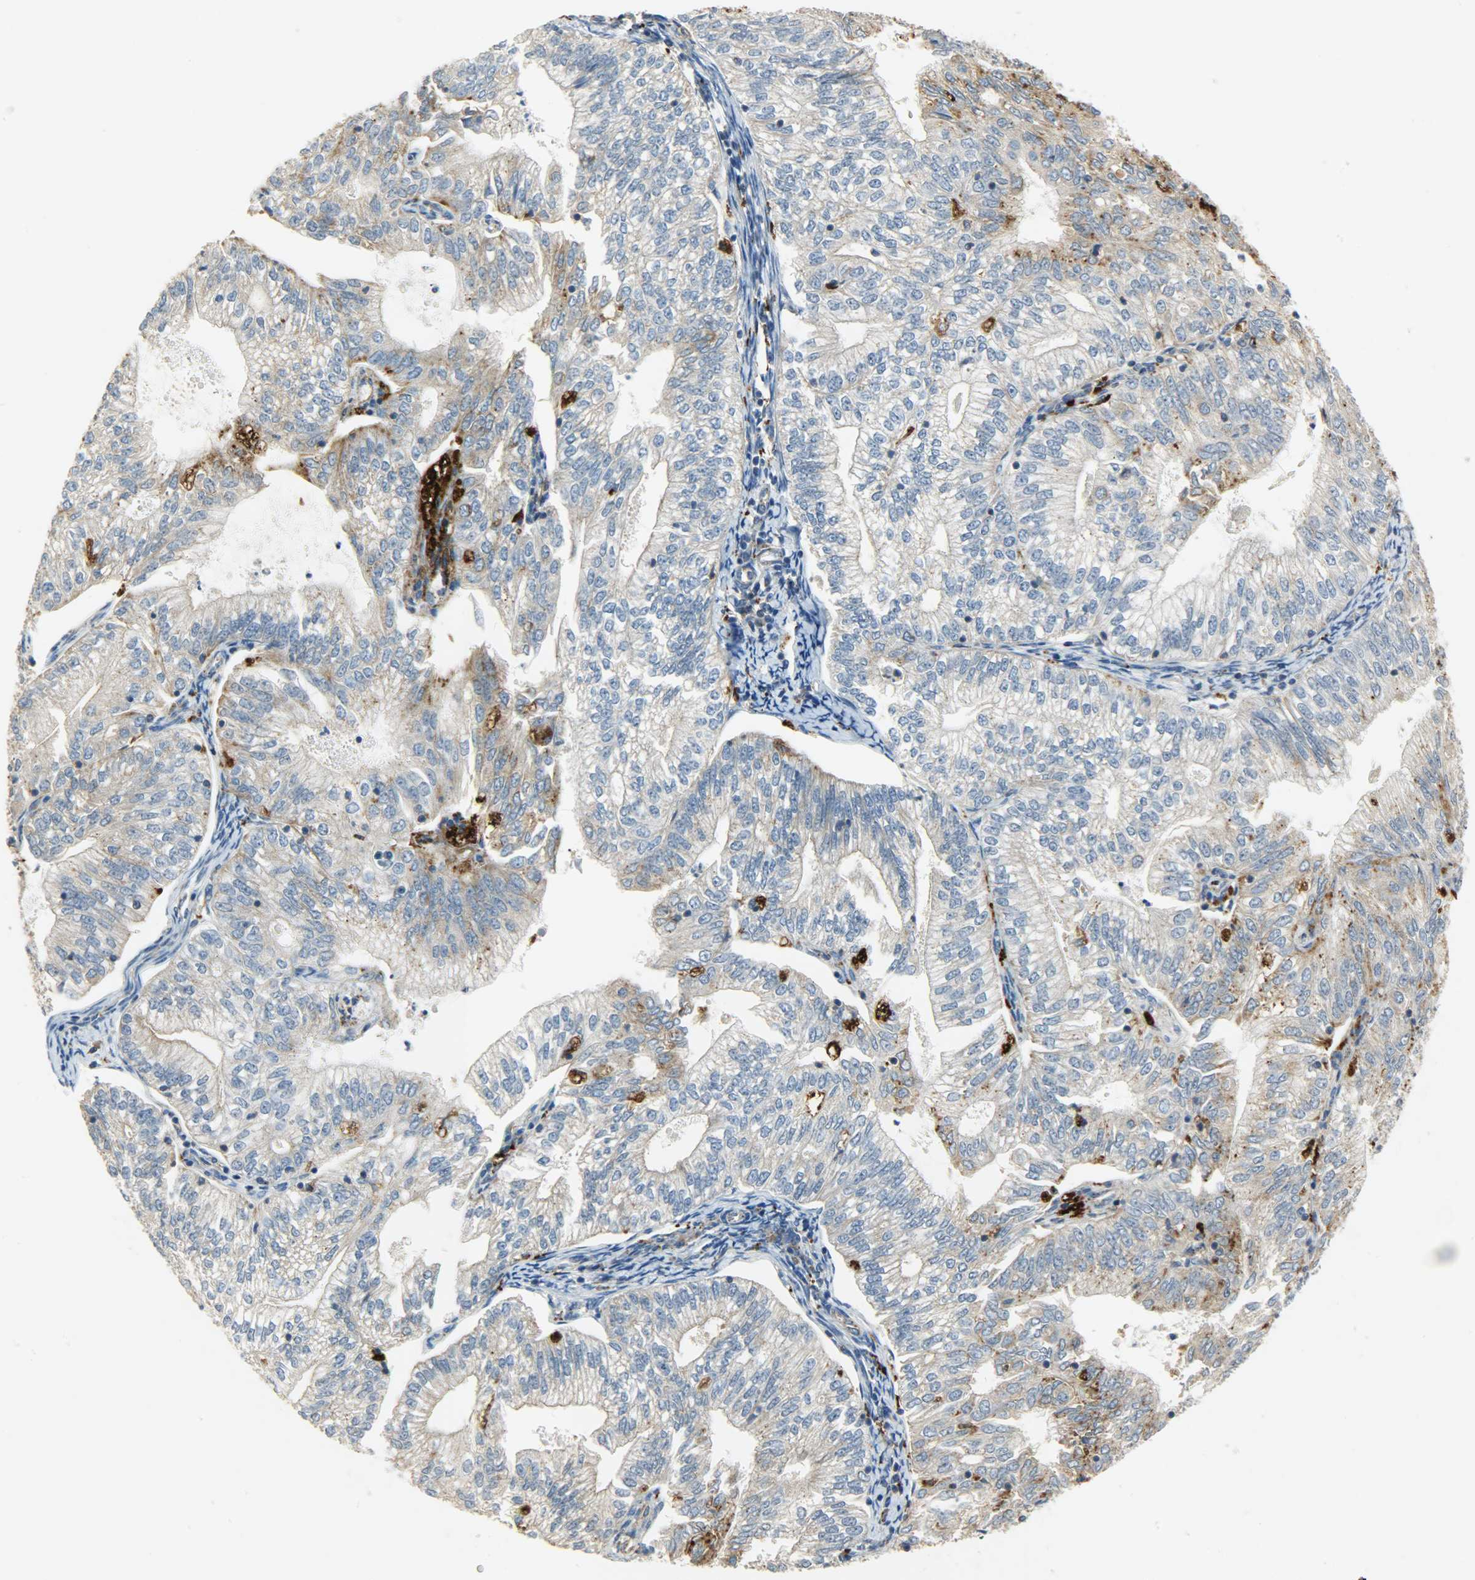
{"staining": {"intensity": "weak", "quantity": "25%-75%", "location": "cytoplasmic/membranous"}, "tissue": "endometrial cancer", "cell_type": "Tumor cells", "image_type": "cancer", "snomed": [{"axis": "morphology", "description": "Adenocarcinoma, NOS"}, {"axis": "topography", "description": "Endometrium"}], "caption": "Protein expression by IHC shows weak cytoplasmic/membranous positivity in about 25%-75% of tumor cells in endometrial adenocarcinoma.", "gene": "ASAH1", "patient": {"sex": "female", "age": 69}}